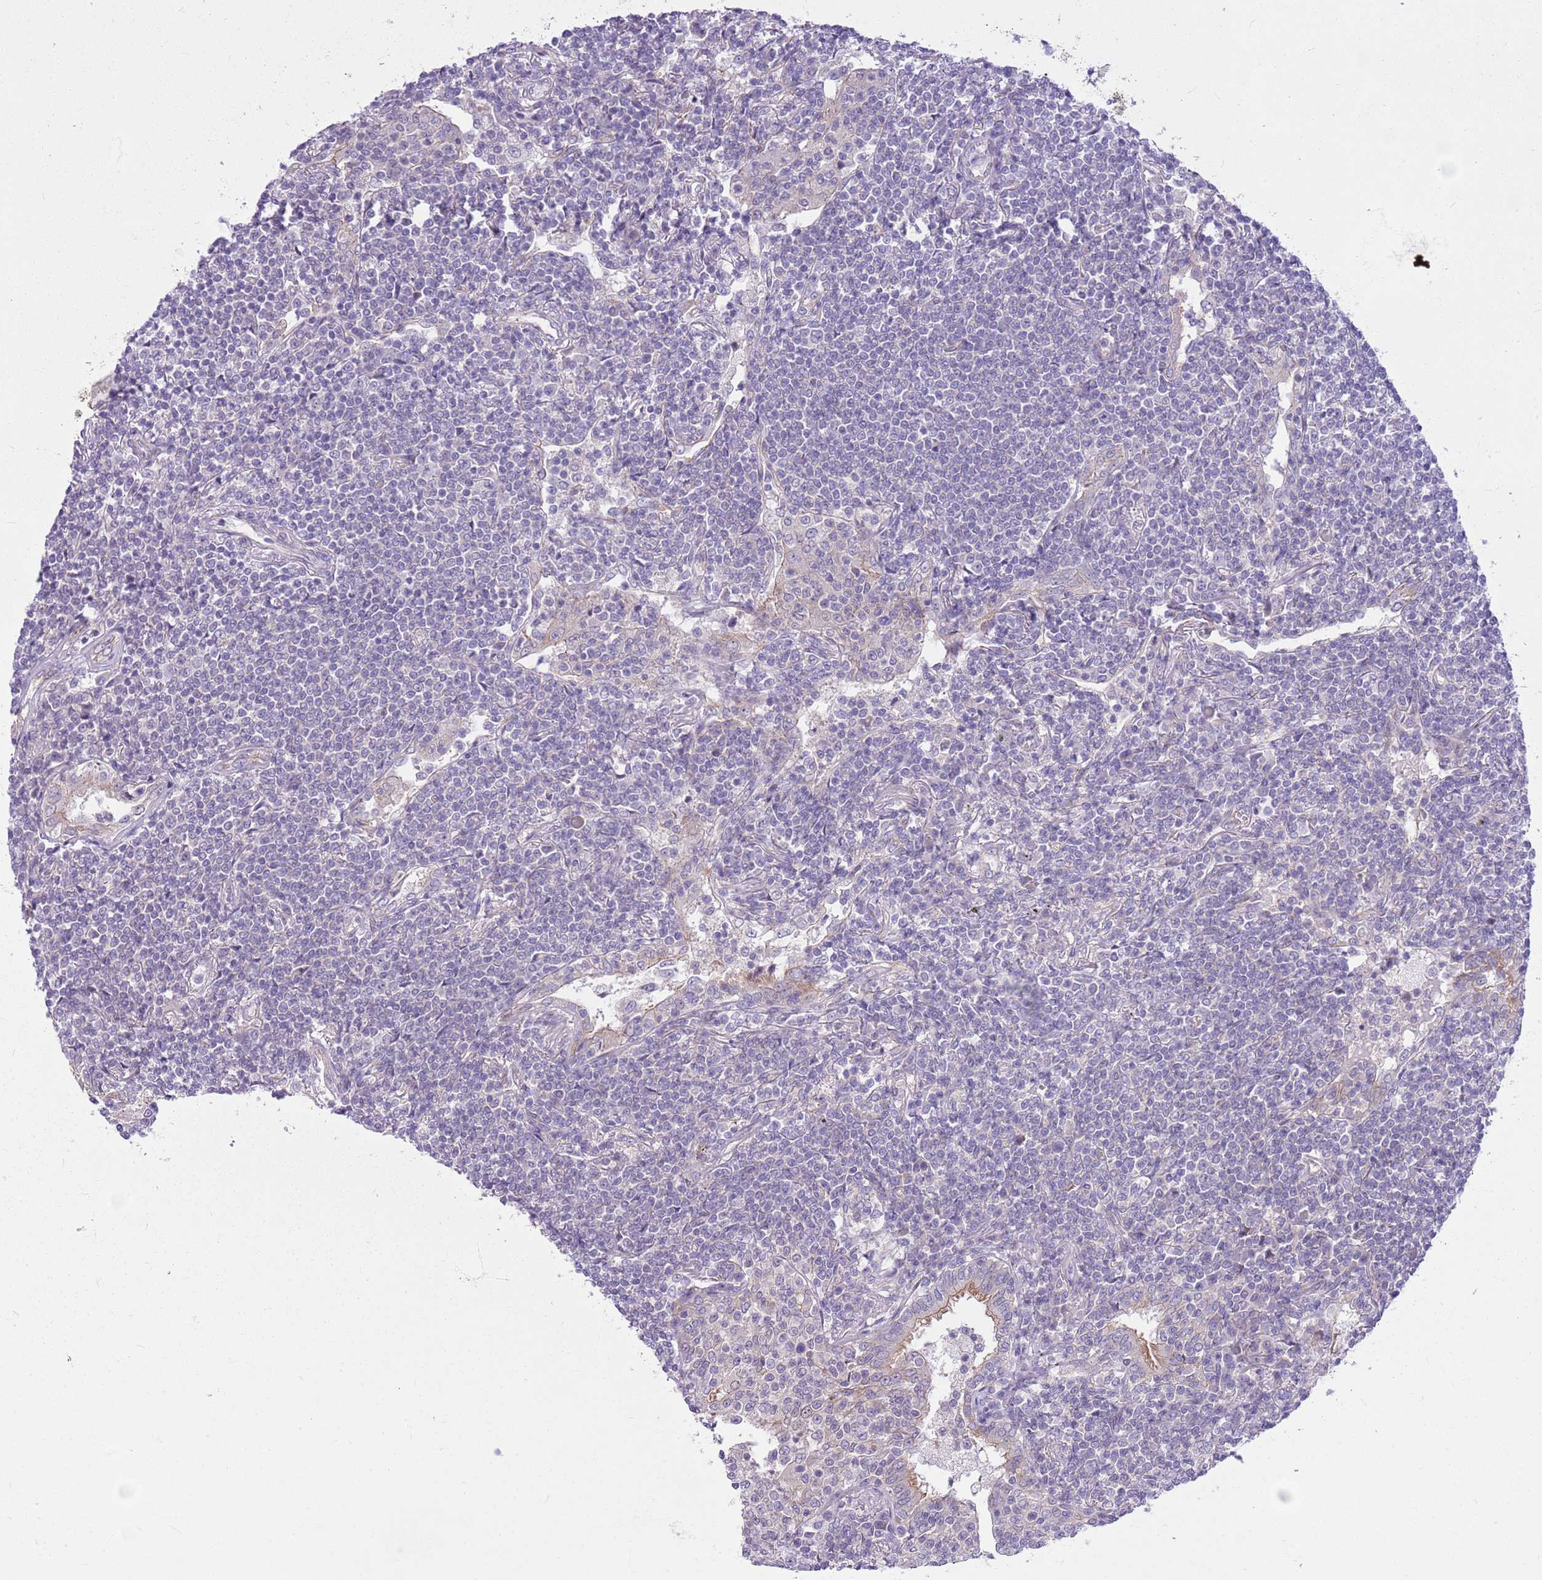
{"staining": {"intensity": "negative", "quantity": "none", "location": "none"}, "tissue": "lymphoma", "cell_type": "Tumor cells", "image_type": "cancer", "snomed": [{"axis": "morphology", "description": "Malignant lymphoma, non-Hodgkin's type, Low grade"}, {"axis": "topography", "description": "Lung"}], "caption": "This is a photomicrograph of immunohistochemistry (IHC) staining of malignant lymphoma, non-Hodgkin's type (low-grade), which shows no expression in tumor cells.", "gene": "PARP8", "patient": {"sex": "female", "age": 71}}